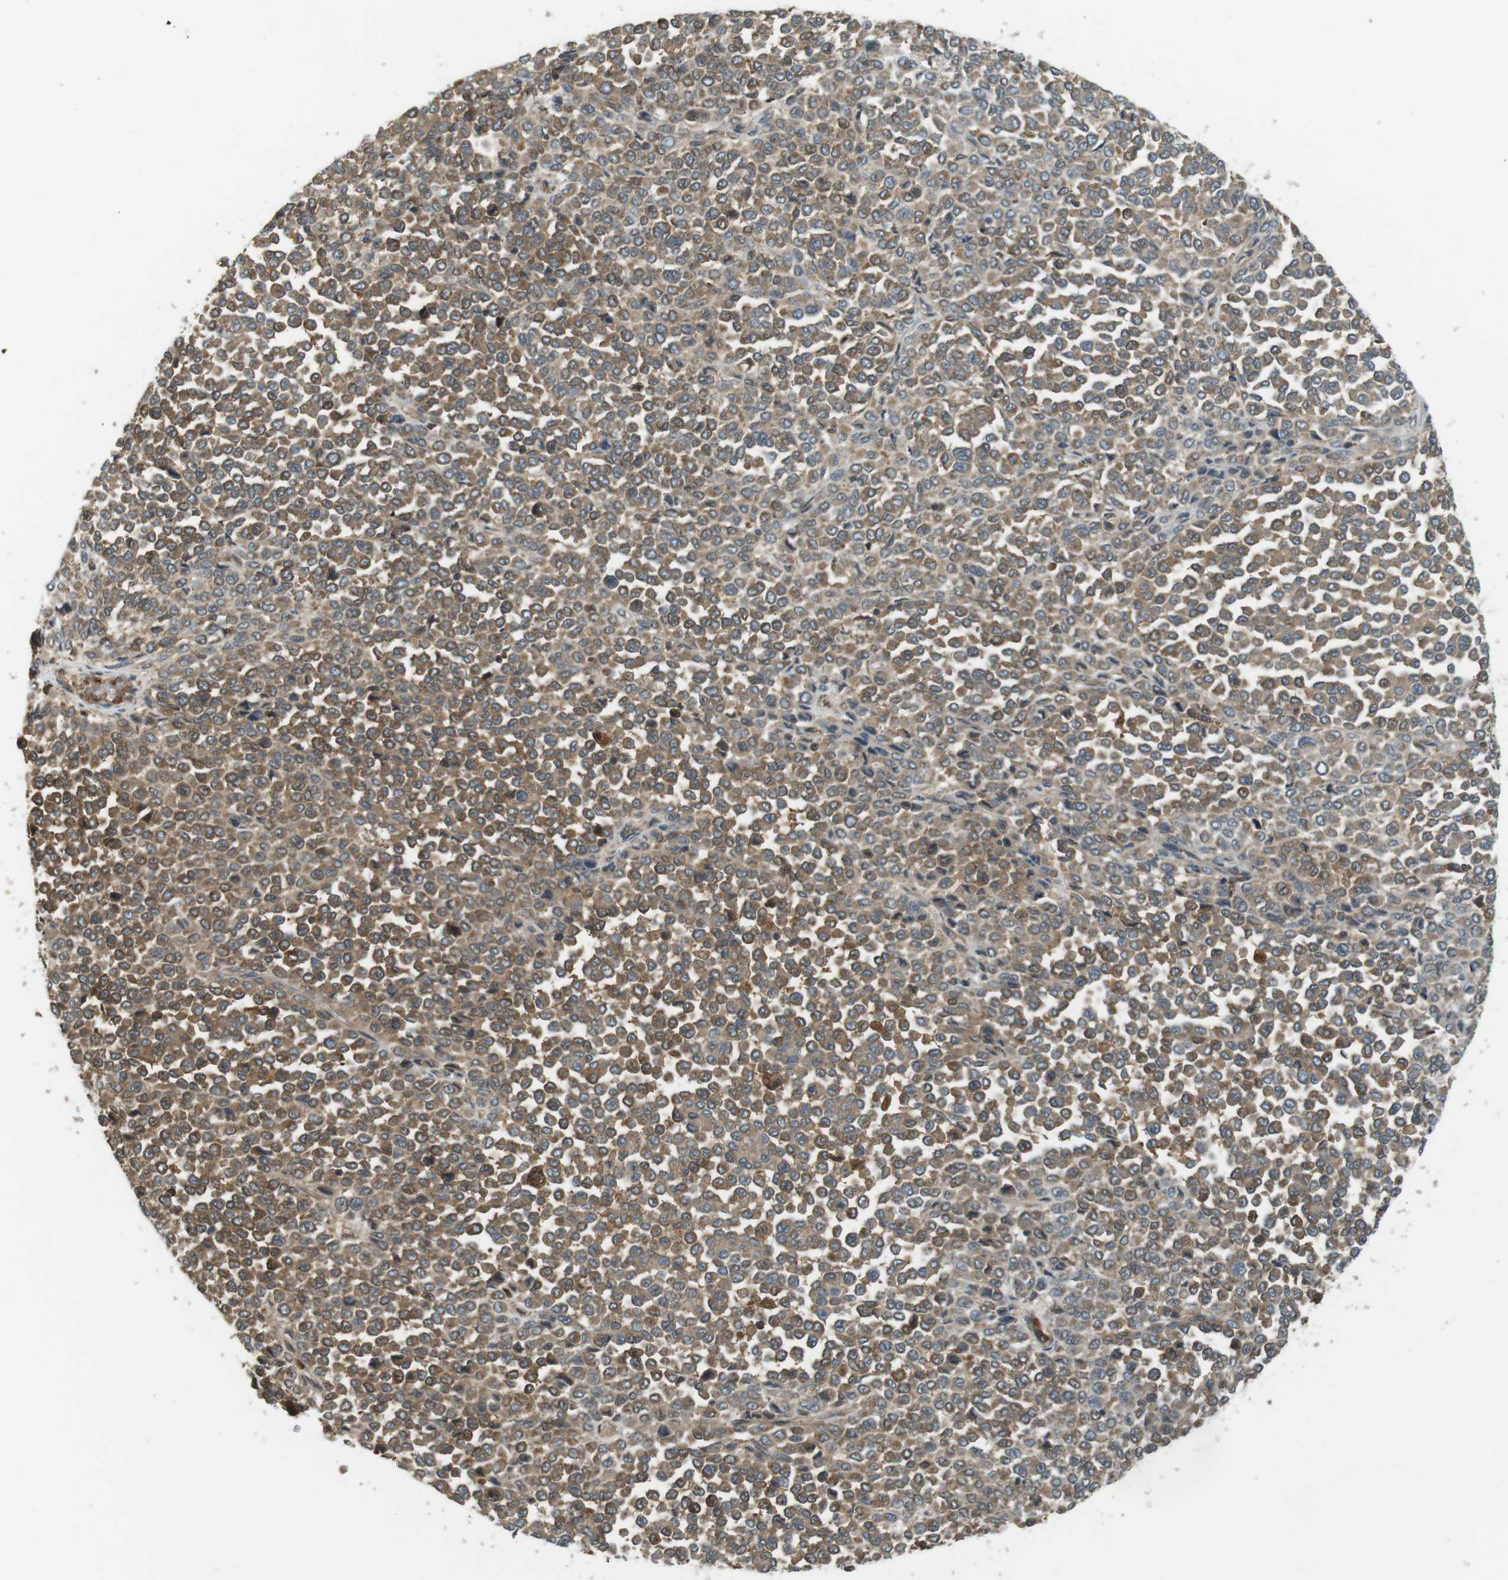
{"staining": {"intensity": "moderate", "quantity": ">75%", "location": "cytoplasmic/membranous"}, "tissue": "melanoma", "cell_type": "Tumor cells", "image_type": "cancer", "snomed": [{"axis": "morphology", "description": "Malignant melanoma, Metastatic site"}, {"axis": "topography", "description": "Pancreas"}], "caption": "High-power microscopy captured an immunohistochemistry histopathology image of malignant melanoma (metastatic site), revealing moderate cytoplasmic/membranous staining in about >75% of tumor cells.", "gene": "LRRC3B", "patient": {"sex": "female", "age": 30}}